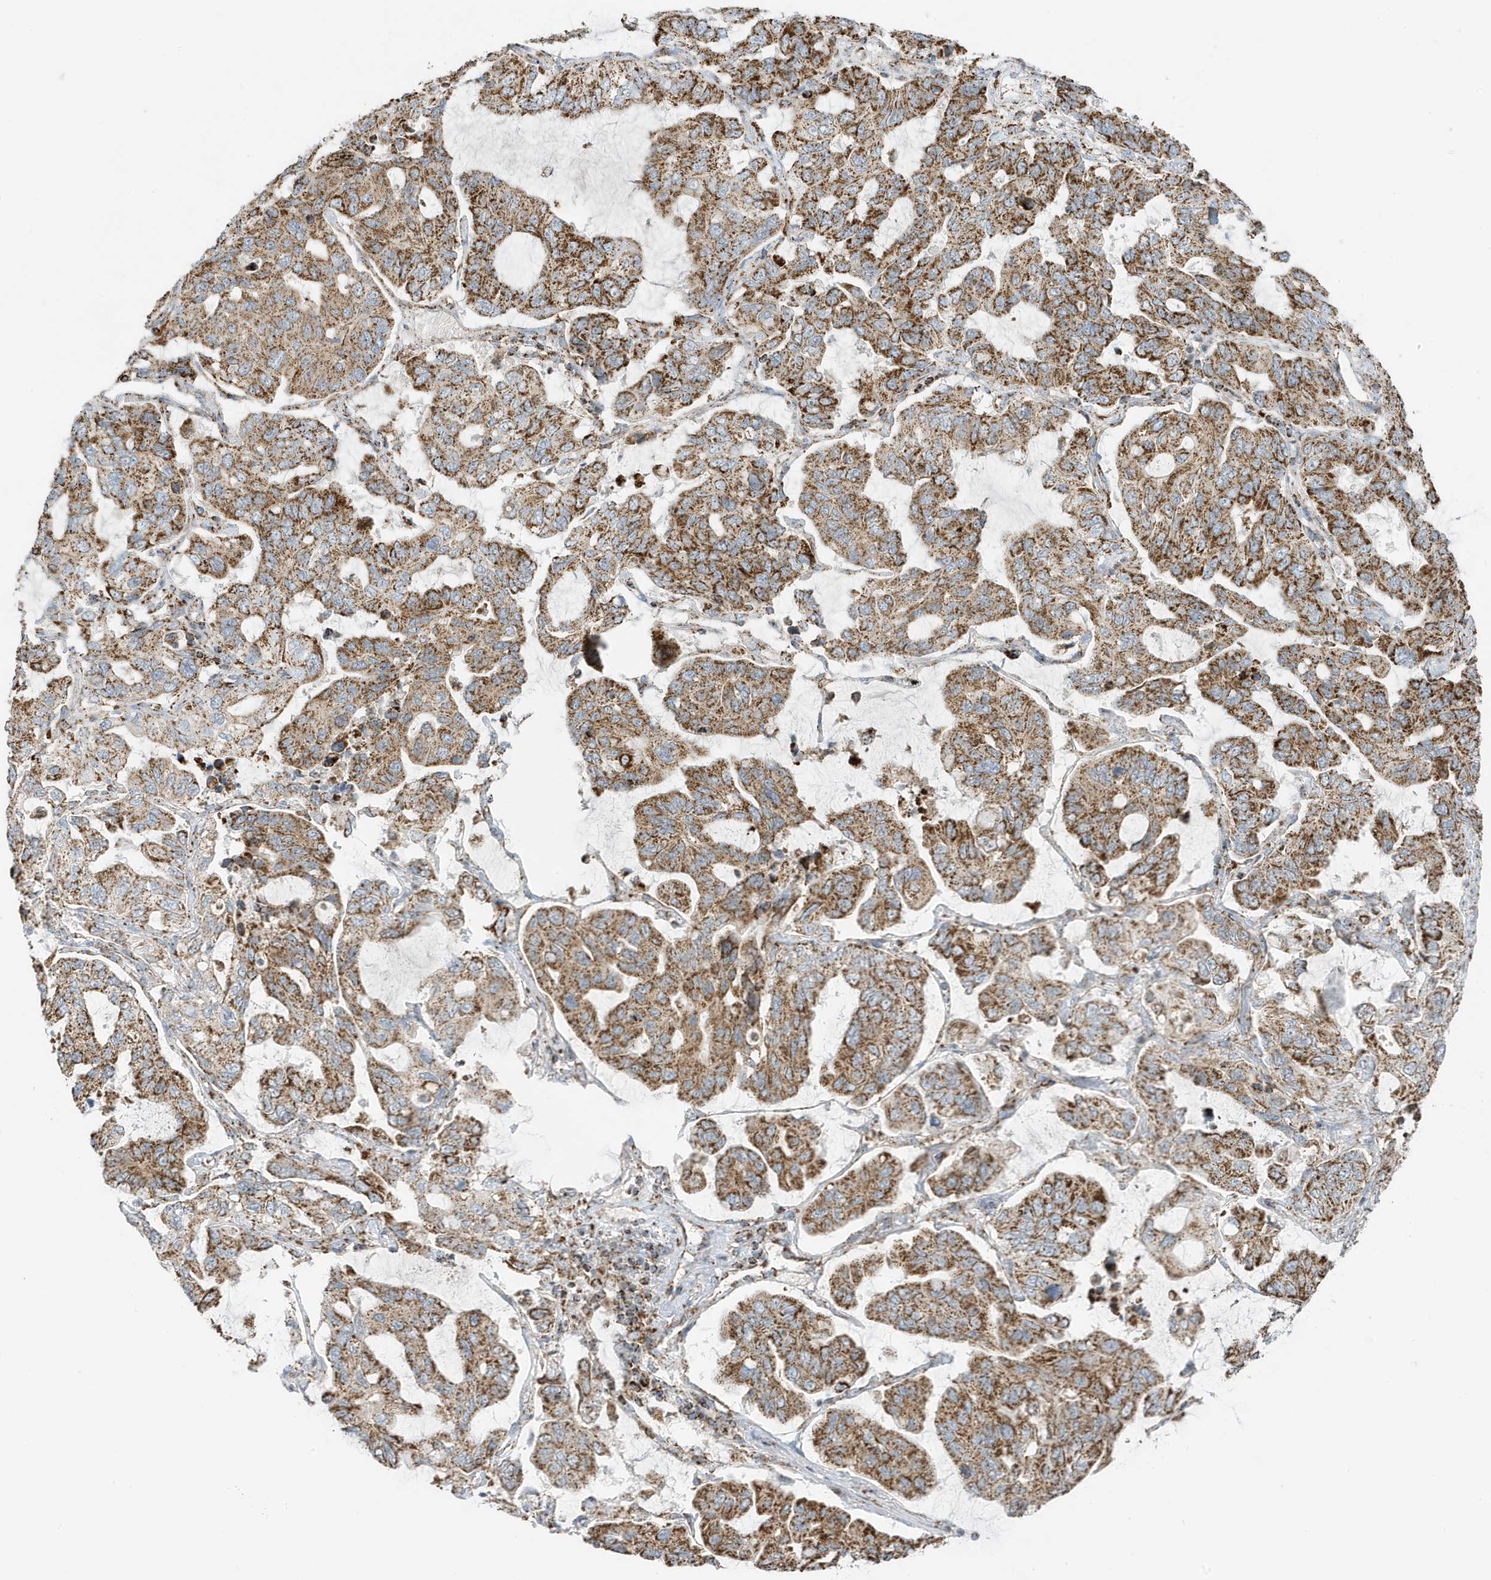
{"staining": {"intensity": "moderate", "quantity": ">75%", "location": "cytoplasmic/membranous"}, "tissue": "lung cancer", "cell_type": "Tumor cells", "image_type": "cancer", "snomed": [{"axis": "morphology", "description": "Adenocarcinoma, NOS"}, {"axis": "topography", "description": "Lung"}], "caption": "Protein staining shows moderate cytoplasmic/membranous positivity in about >75% of tumor cells in lung adenocarcinoma.", "gene": "ATP5ME", "patient": {"sex": "male", "age": 64}}